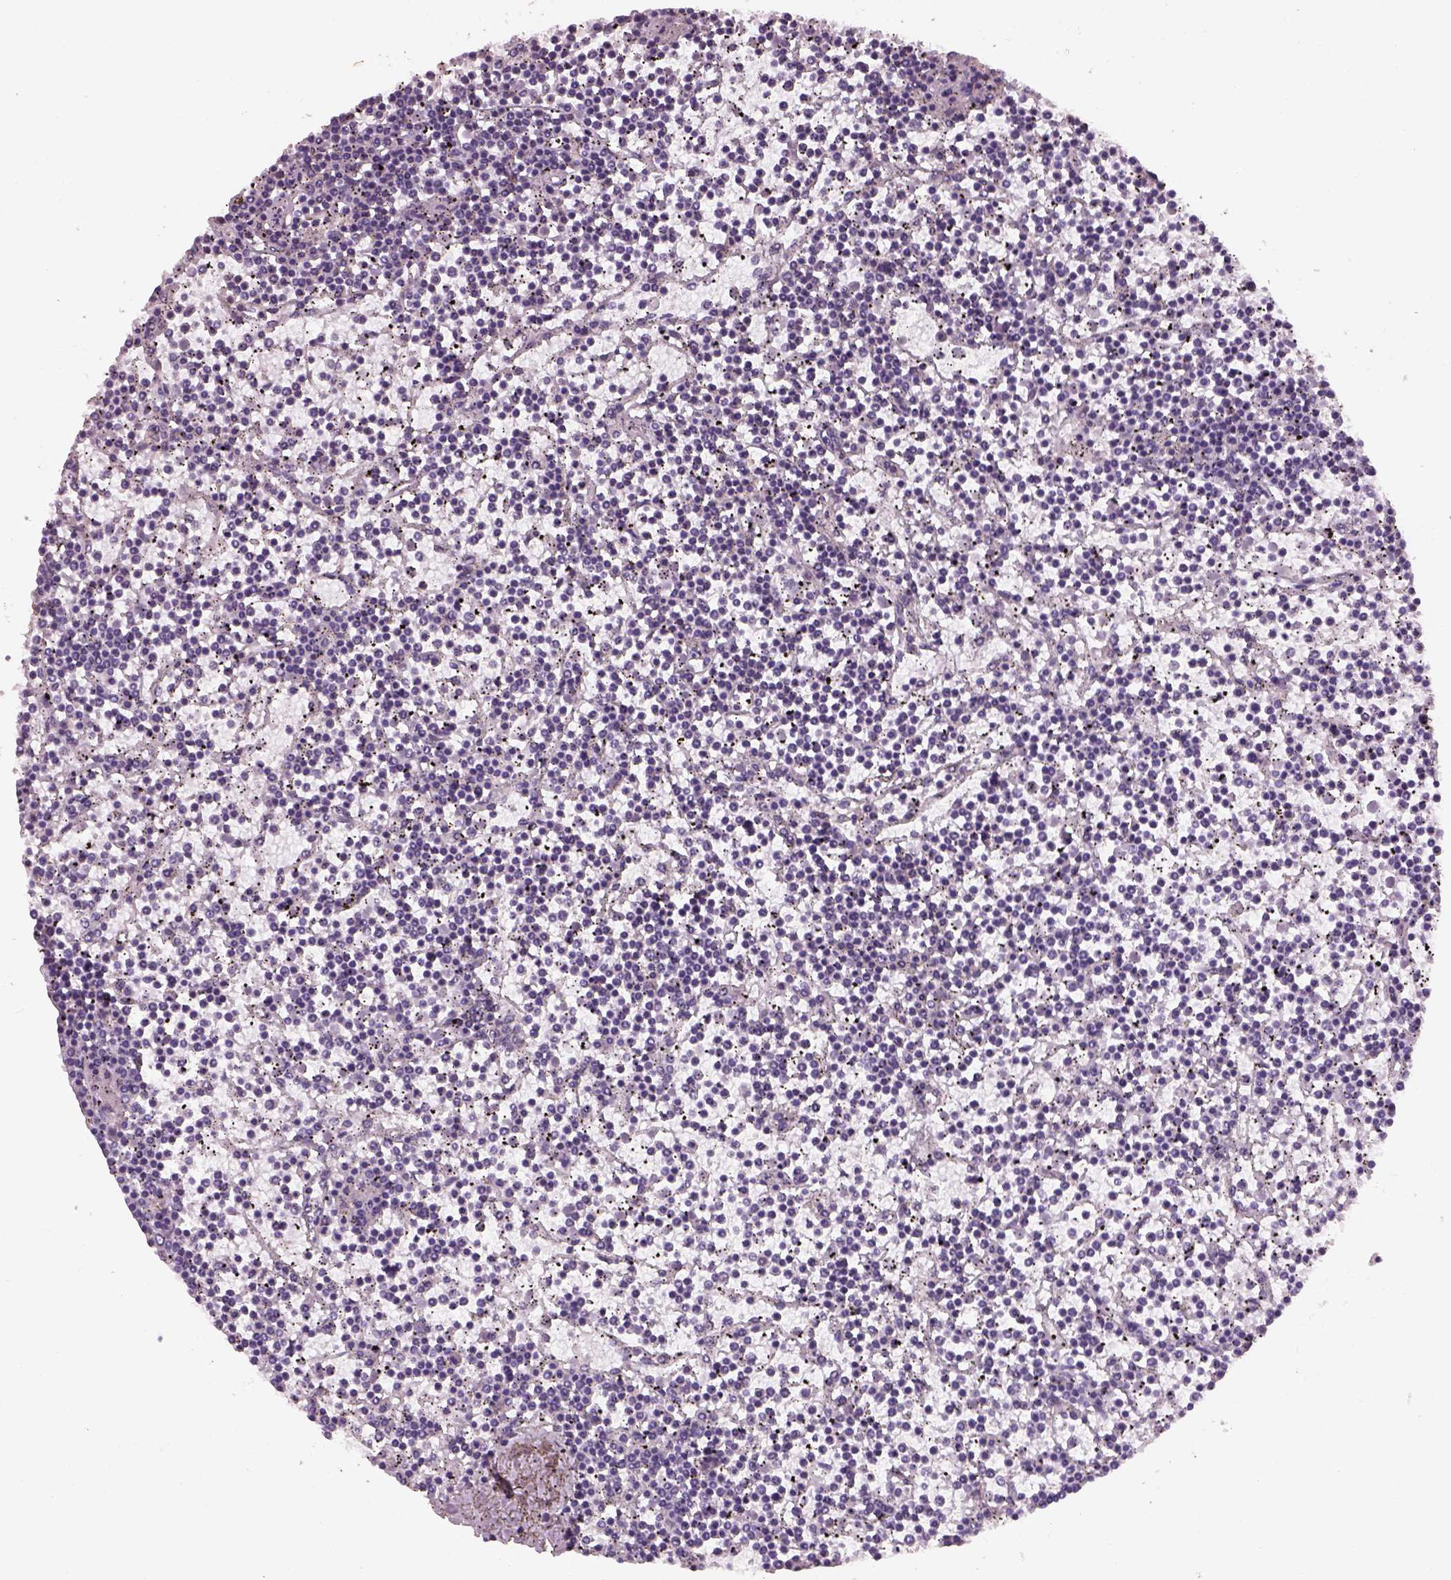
{"staining": {"intensity": "negative", "quantity": "none", "location": "none"}, "tissue": "lymphoma", "cell_type": "Tumor cells", "image_type": "cancer", "snomed": [{"axis": "morphology", "description": "Malignant lymphoma, non-Hodgkin's type, Low grade"}, {"axis": "topography", "description": "Spleen"}], "caption": "The immunohistochemistry (IHC) micrograph has no significant positivity in tumor cells of lymphoma tissue.", "gene": "OTUD6A", "patient": {"sex": "female", "age": 19}}